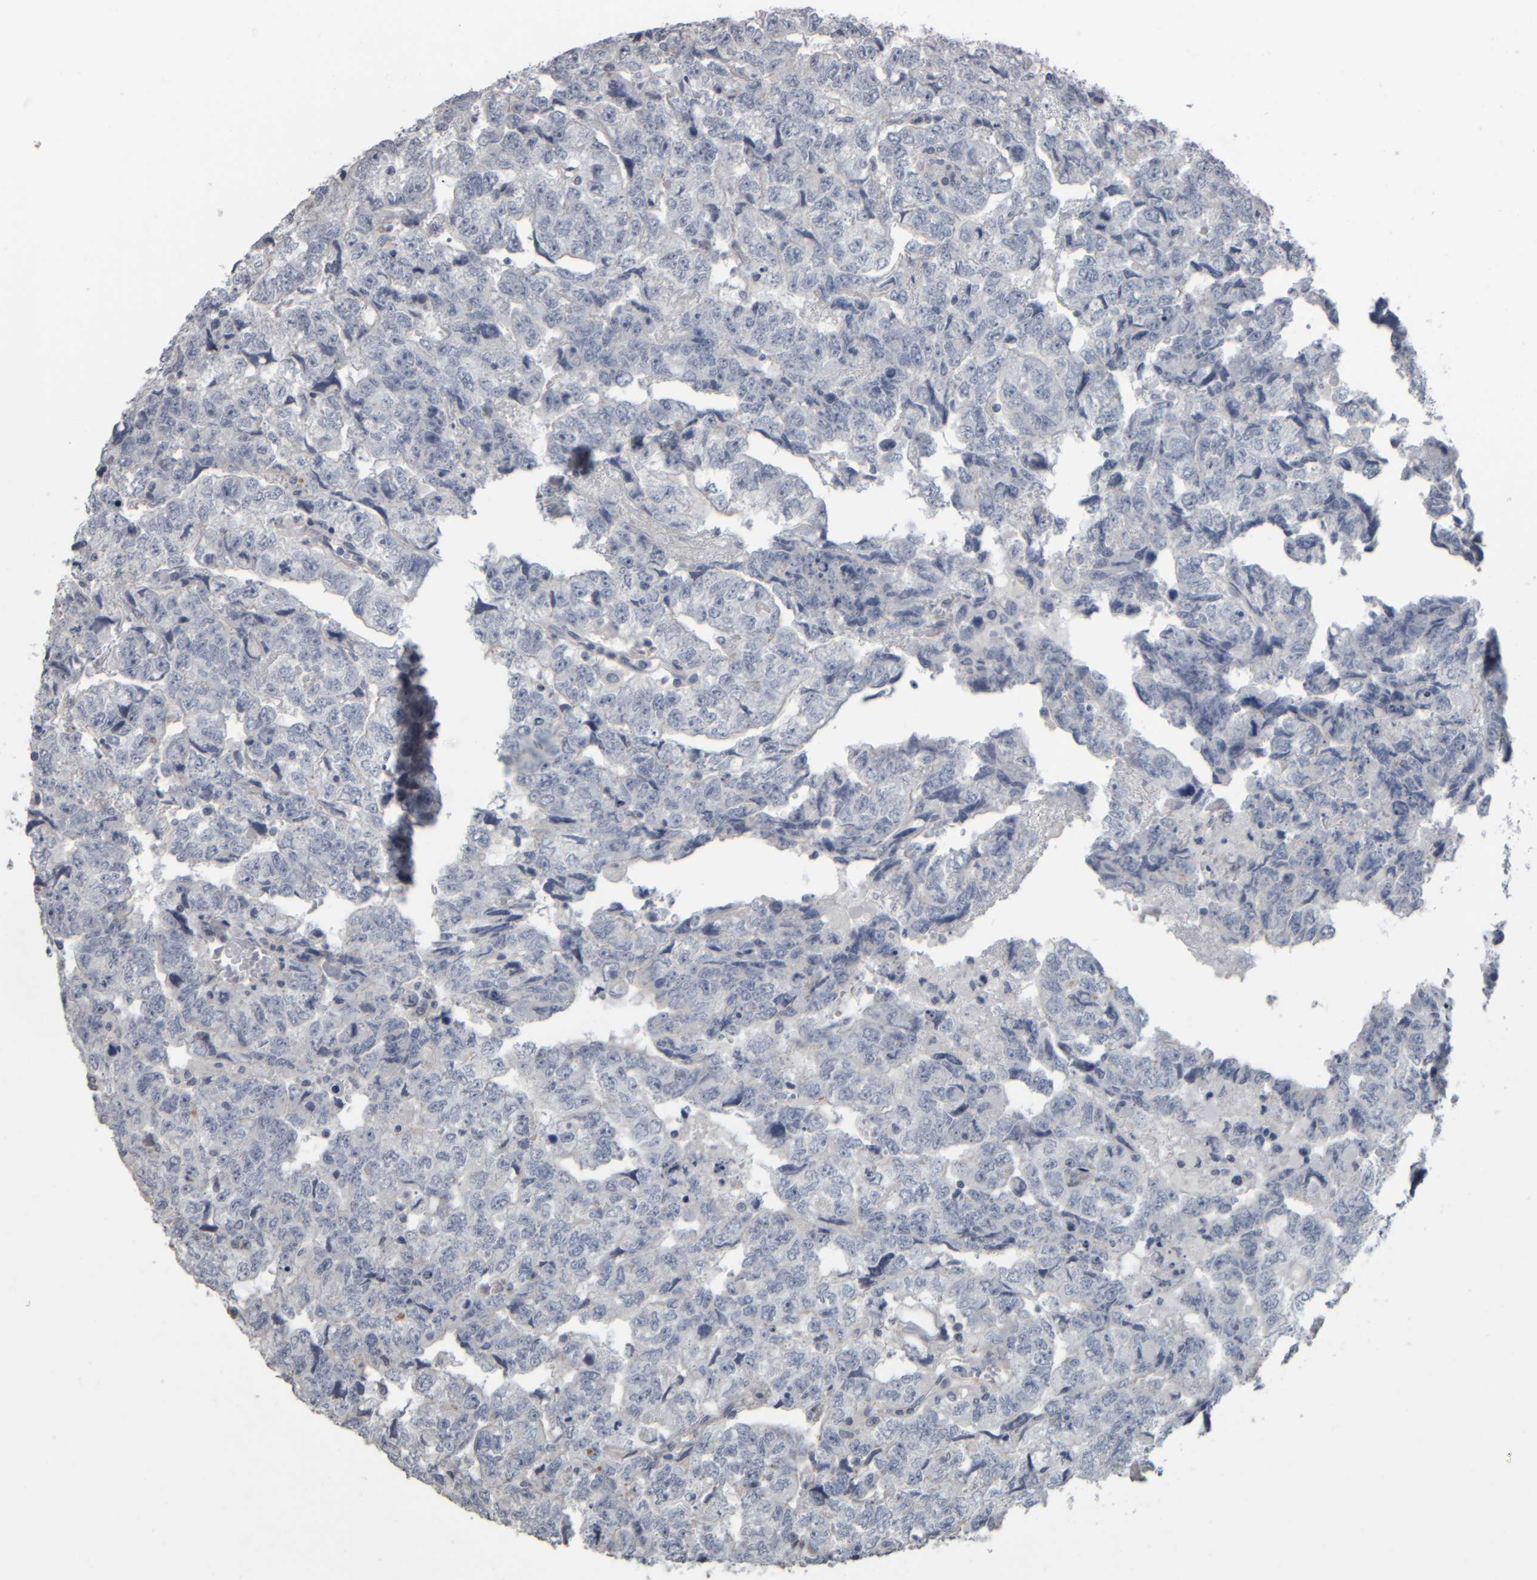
{"staining": {"intensity": "negative", "quantity": "none", "location": "none"}, "tissue": "testis cancer", "cell_type": "Tumor cells", "image_type": "cancer", "snomed": [{"axis": "morphology", "description": "Carcinoma, Embryonal, NOS"}, {"axis": "topography", "description": "Testis"}], "caption": "Tumor cells are negative for protein expression in human testis embryonal carcinoma. (Immunohistochemistry, brightfield microscopy, high magnification).", "gene": "CAVIN4", "patient": {"sex": "male", "age": 36}}